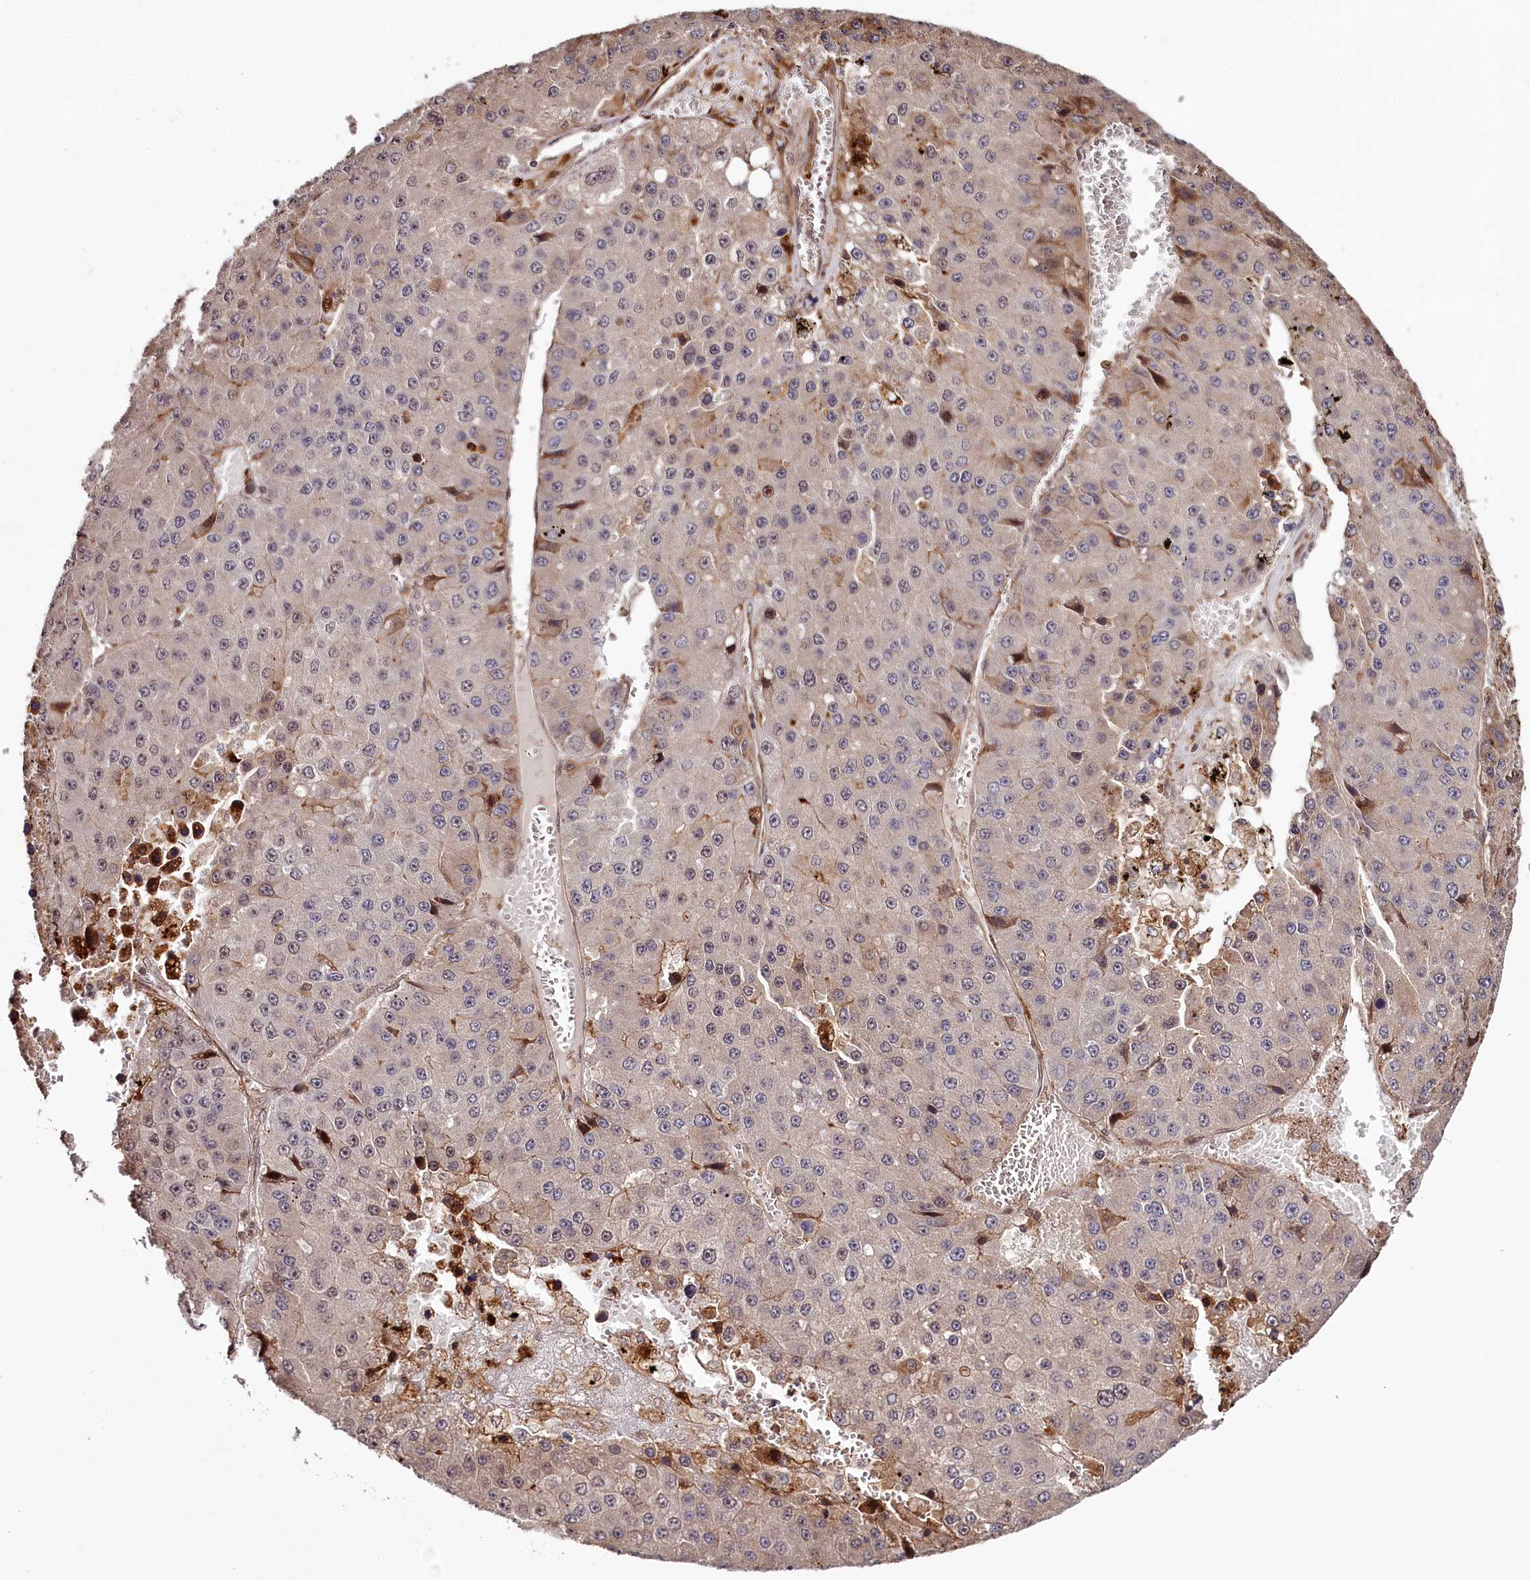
{"staining": {"intensity": "negative", "quantity": "none", "location": "none"}, "tissue": "liver cancer", "cell_type": "Tumor cells", "image_type": "cancer", "snomed": [{"axis": "morphology", "description": "Carcinoma, Hepatocellular, NOS"}, {"axis": "topography", "description": "Liver"}], "caption": "A high-resolution photomicrograph shows immunohistochemistry staining of liver hepatocellular carcinoma, which demonstrates no significant expression in tumor cells.", "gene": "KIF14", "patient": {"sex": "female", "age": 73}}